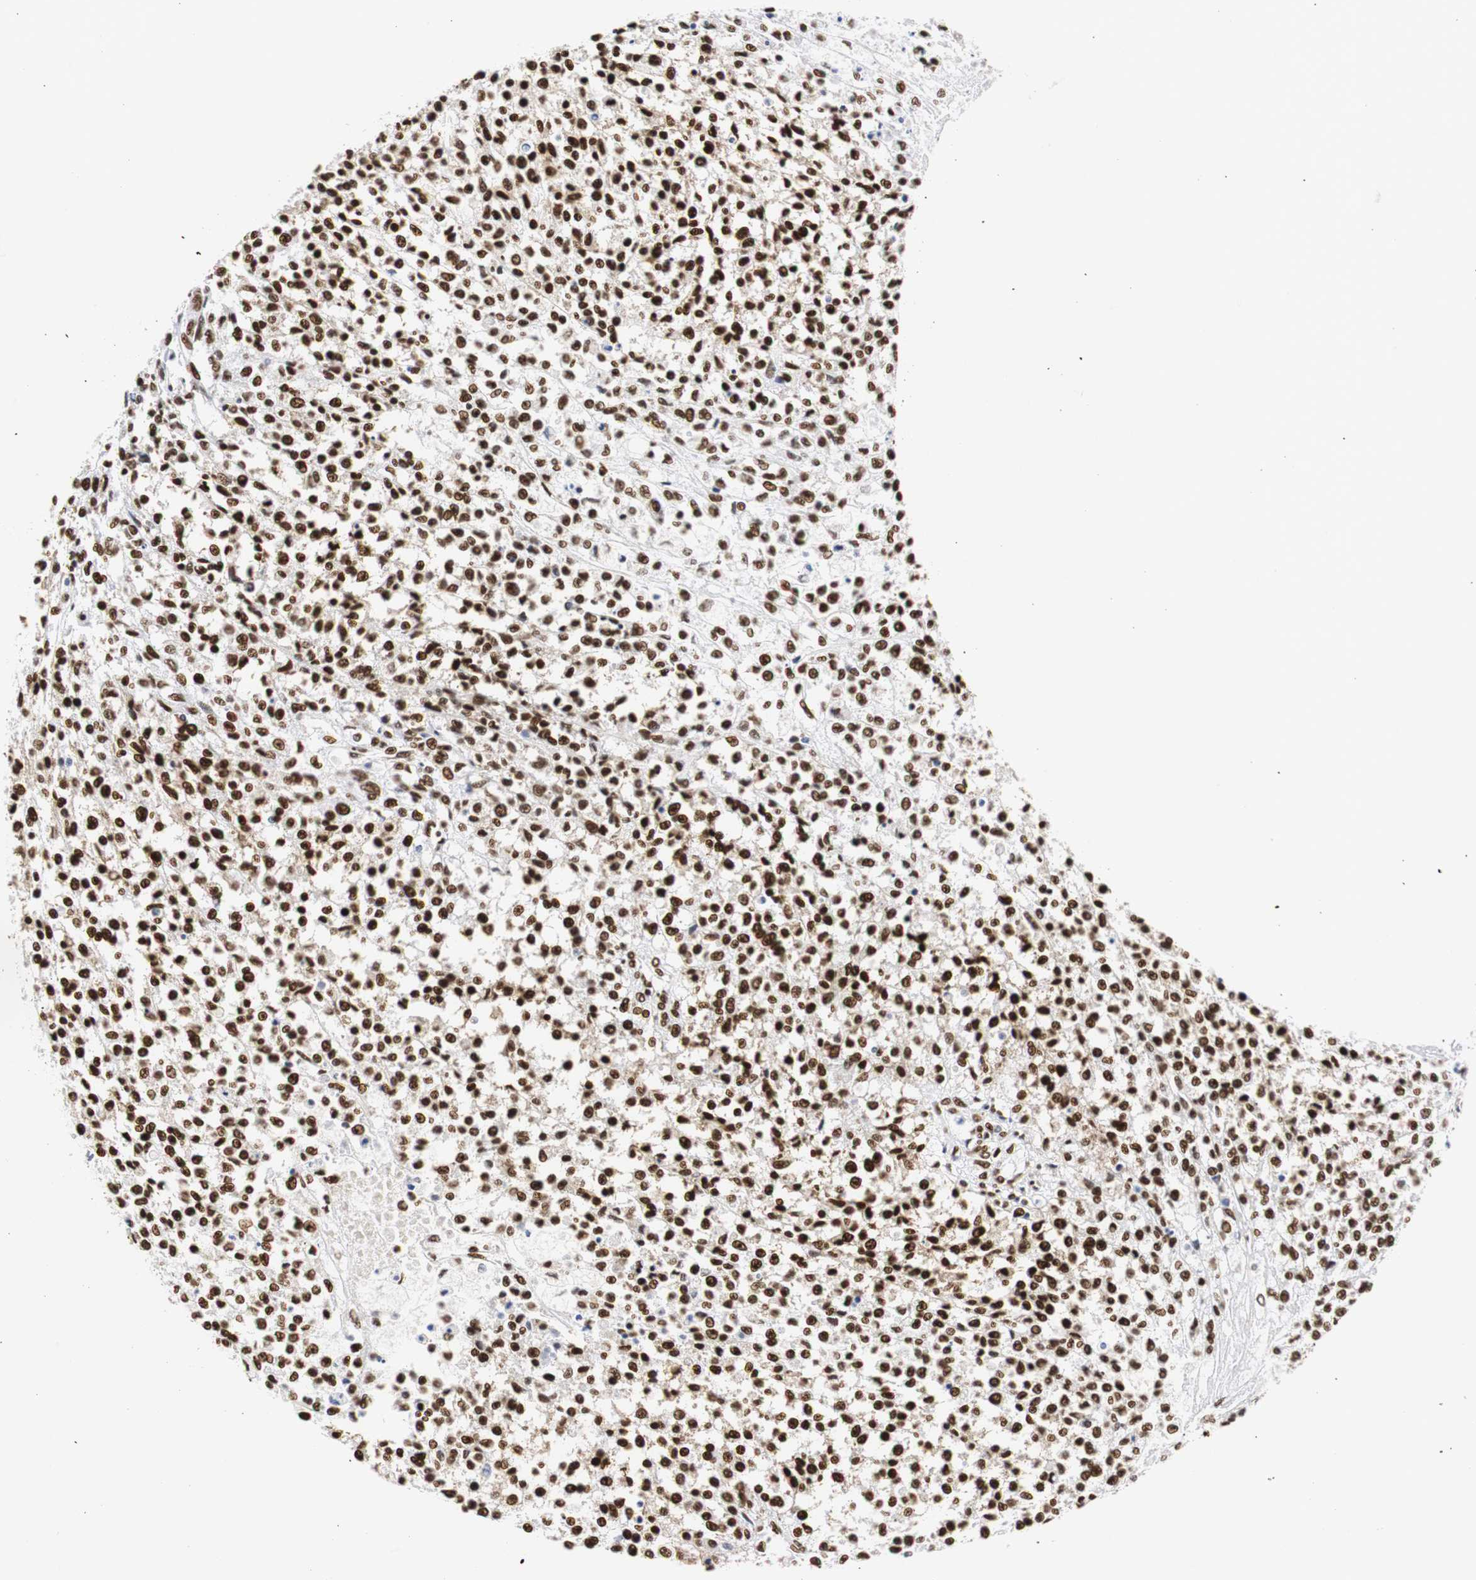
{"staining": {"intensity": "strong", "quantity": ">75%", "location": "nuclear"}, "tissue": "testis cancer", "cell_type": "Tumor cells", "image_type": "cancer", "snomed": [{"axis": "morphology", "description": "Seminoma, NOS"}, {"axis": "topography", "description": "Testis"}], "caption": "Immunohistochemical staining of human testis cancer shows high levels of strong nuclear protein positivity in about >75% of tumor cells.", "gene": "HNRNPH2", "patient": {"sex": "male", "age": 59}}